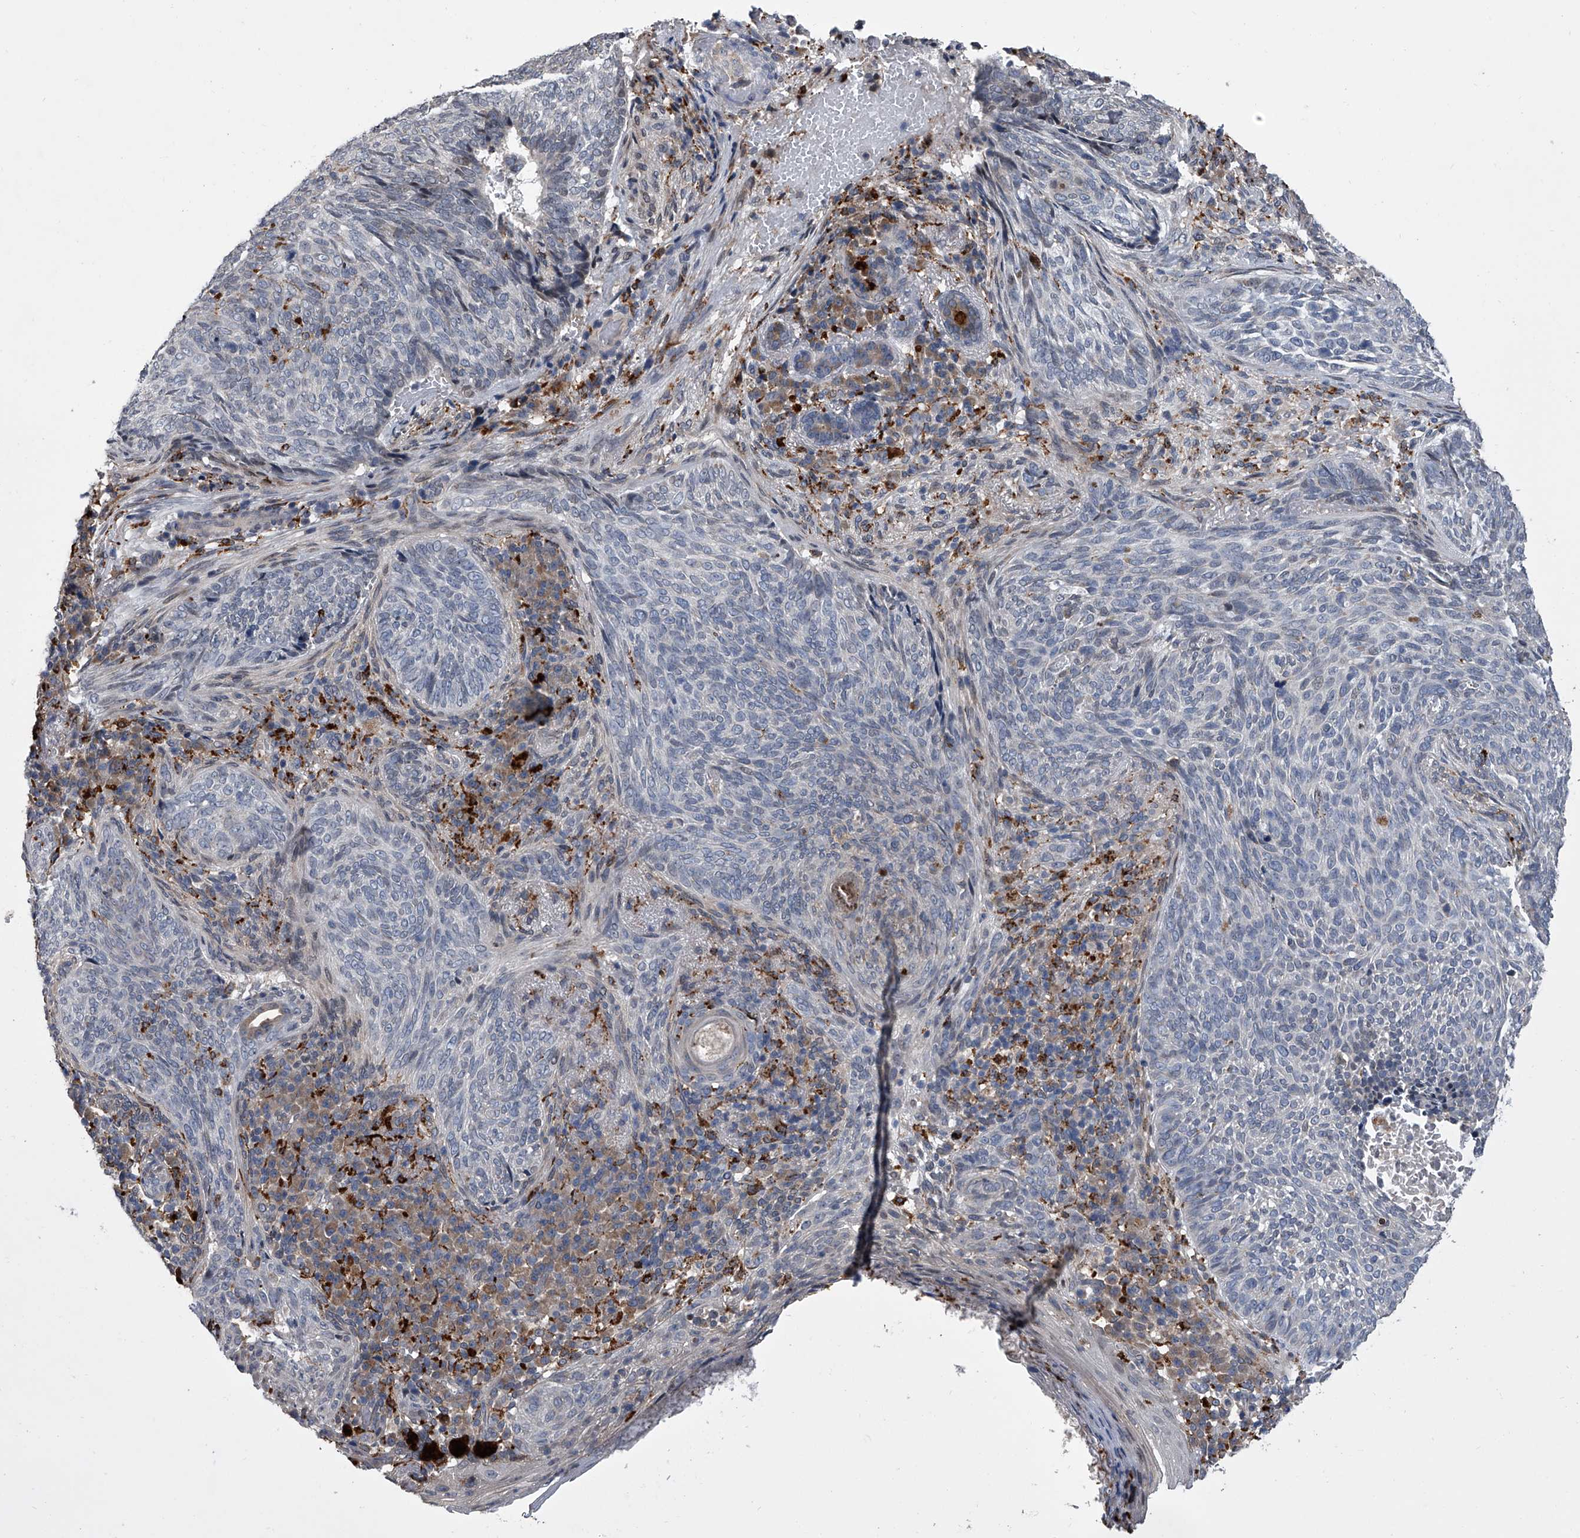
{"staining": {"intensity": "negative", "quantity": "none", "location": "none"}, "tissue": "skin cancer", "cell_type": "Tumor cells", "image_type": "cancer", "snomed": [{"axis": "morphology", "description": "Basal cell carcinoma"}, {"axis": "topography", "description": "Skin"}], "caption": "Micrograph shows no significant protein expression in tumor cells of skin cancer (basal cell carcinoma). The staining is performed using DAB (3,3'-diaminobenzidine) brown chromogen with nuclei counter-stained in using hematoxylin.", "gene": "TRIM8", "patient": {"sex": "male", "age": 85}}